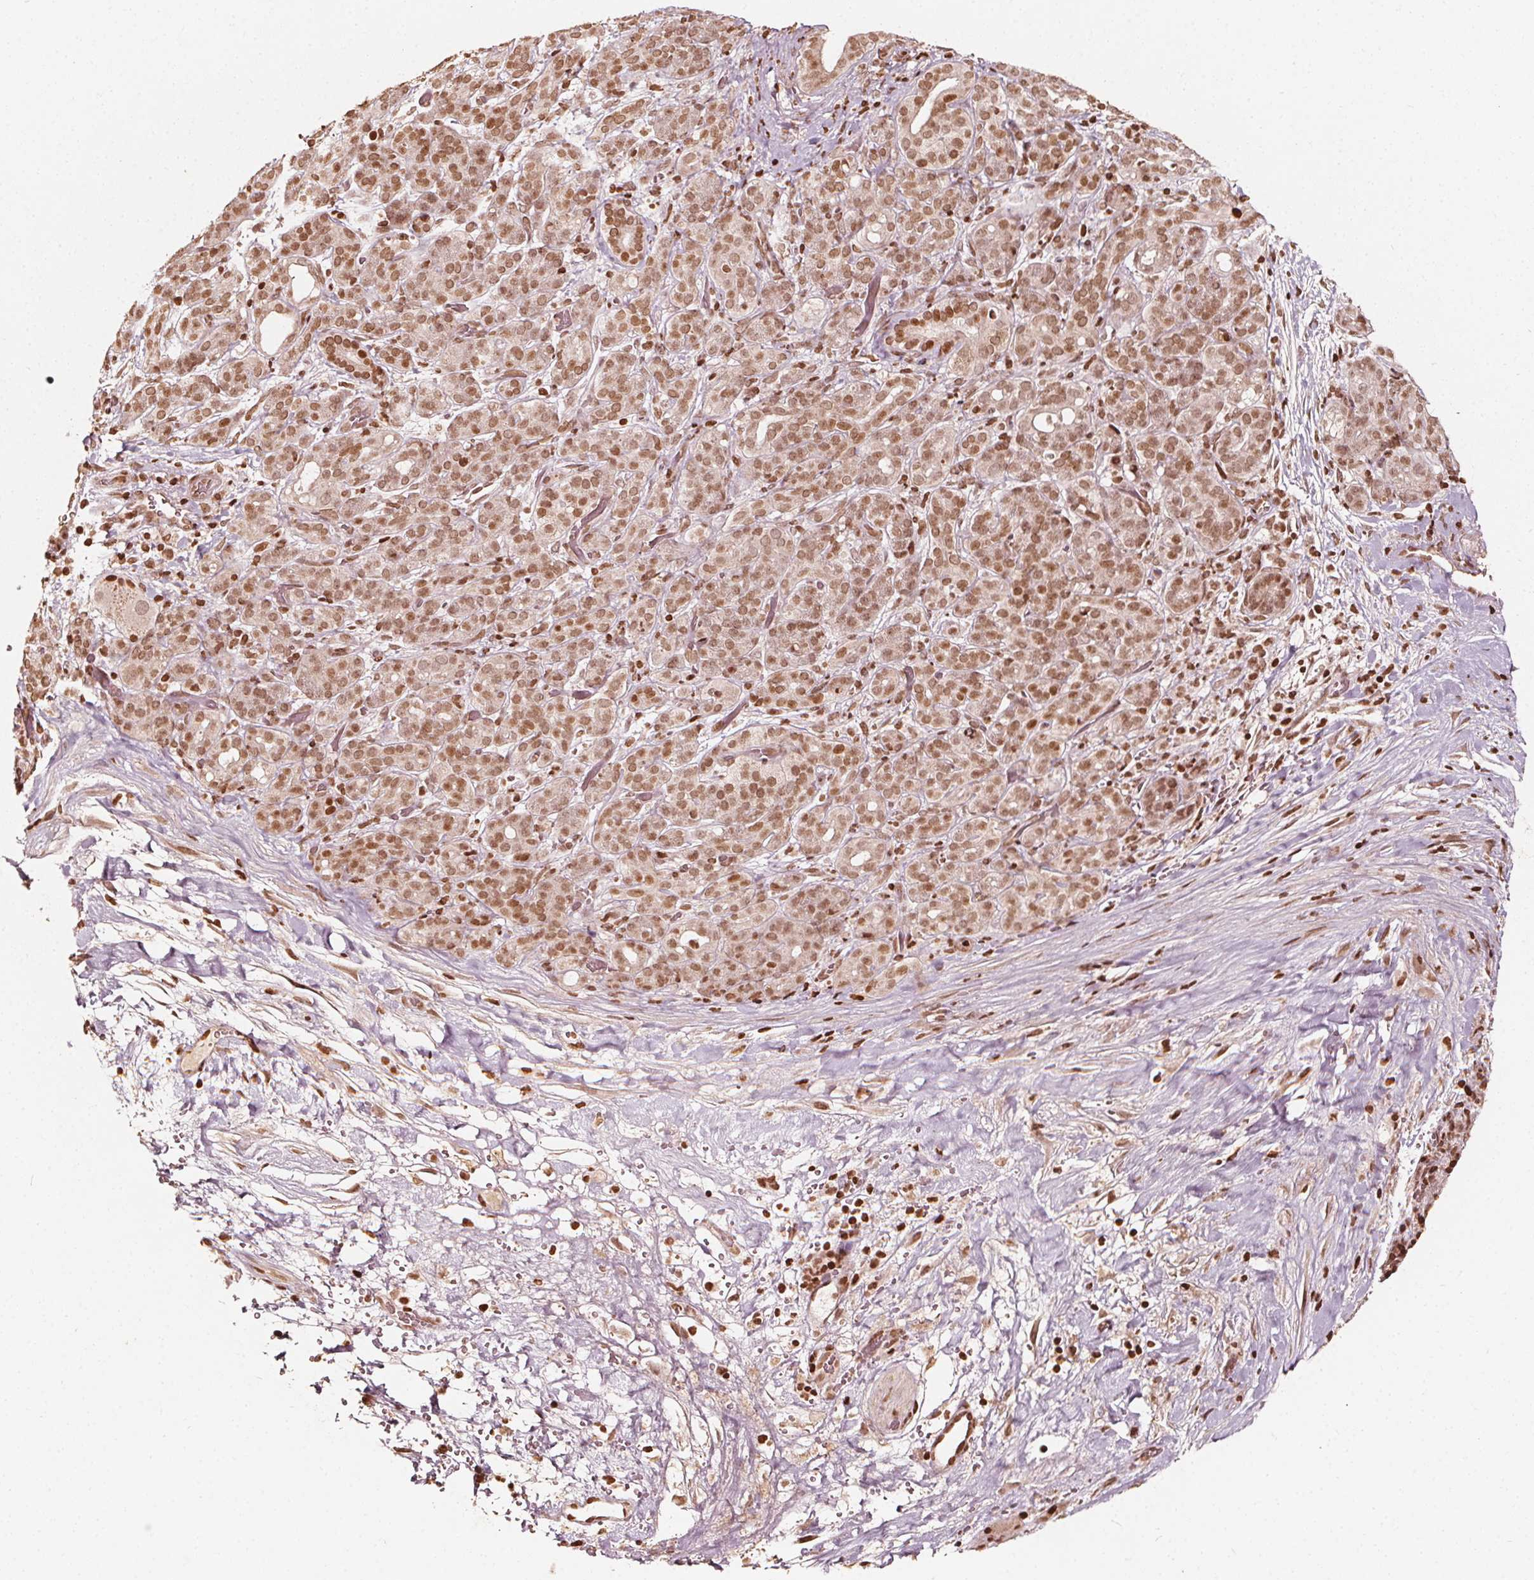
{"staining": {"intensity": "moderate", "quantity": ">75%", "location": "nuclear"}, "tissue": "pancreatic cancer", "cell_type": "Tumor cells", "image_type": "cancer", "snomed": [{"axis": "morphology", "description": "Adenocarcinoma, NOS"}, {"axis": "topography", "description": "Pancreas"}], "caption": "Immunohistochemistry (IHC) image of human adenocarcinoma (pancreatic) stained for a protein (brown), which exhibits medium levels of moderate nuclear expression in approximately >75% of tumor cells.", "gene": "H3C14", "patient": {"sex": "male", "age": 44}}